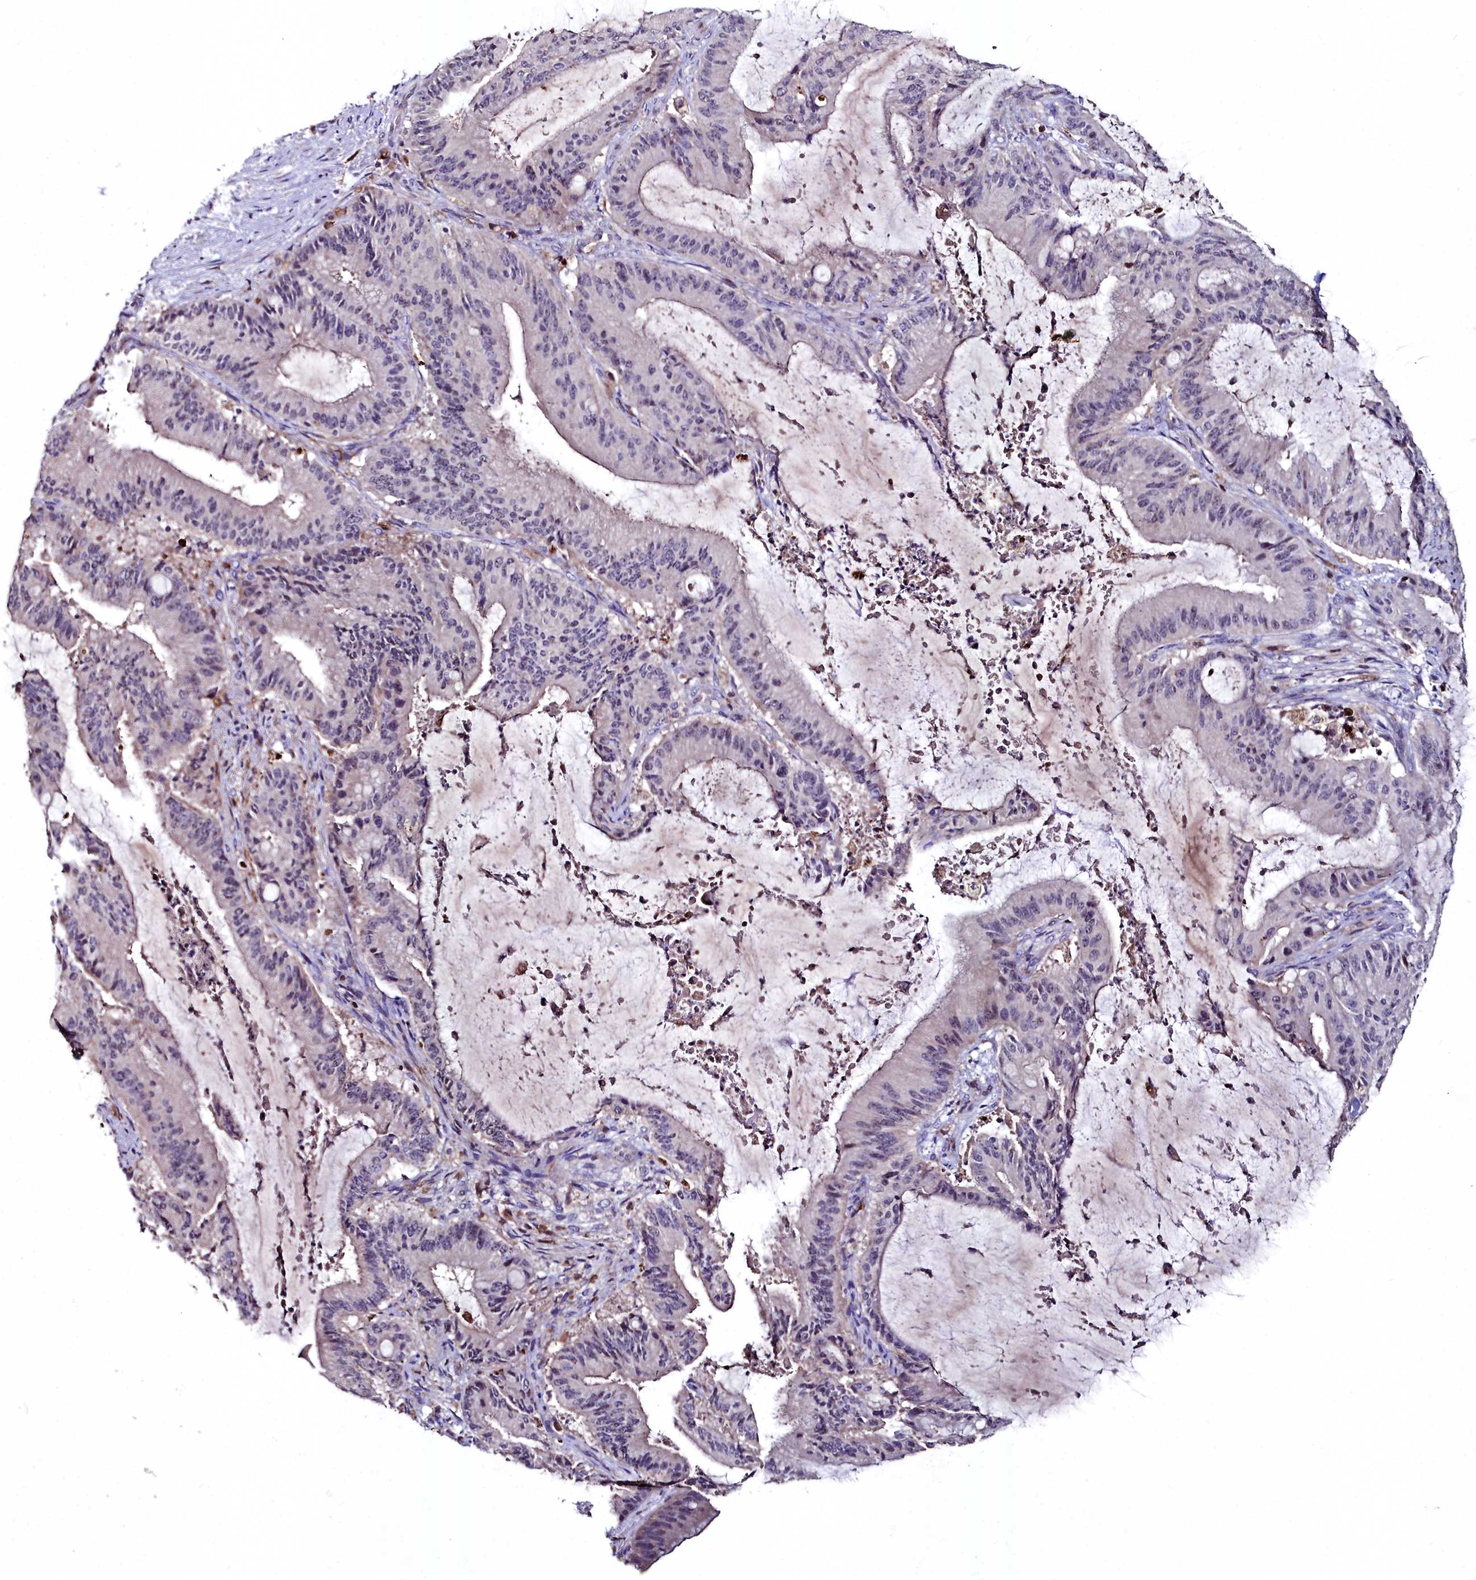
{"staining": {"intensity": "negative", "quantity": "none", "location": "none"}, "tissue": "liver cancer", "cell_type": "Tumor cells", "image_type": "cancer", "snomed": [{"axis": "morphology", "description": "Normal tissue, NOS"}, {"axis": "morphology", "description": "Cholangiocarcinoma"}, {"axis": "topography", "description": "Liver"}, {"axis": "topography", "description": "Peripheral nerve tissue"}], "caption": "This photomicrograph is of liver cancer (cholangiocarcinoma) stained with IHC to label a protein in brown with the nuclei are counter-stained blue. There is no staining in tumor cells.", "gene": "AMBRA1", "patient": {"sex": "female", "age": 73}}